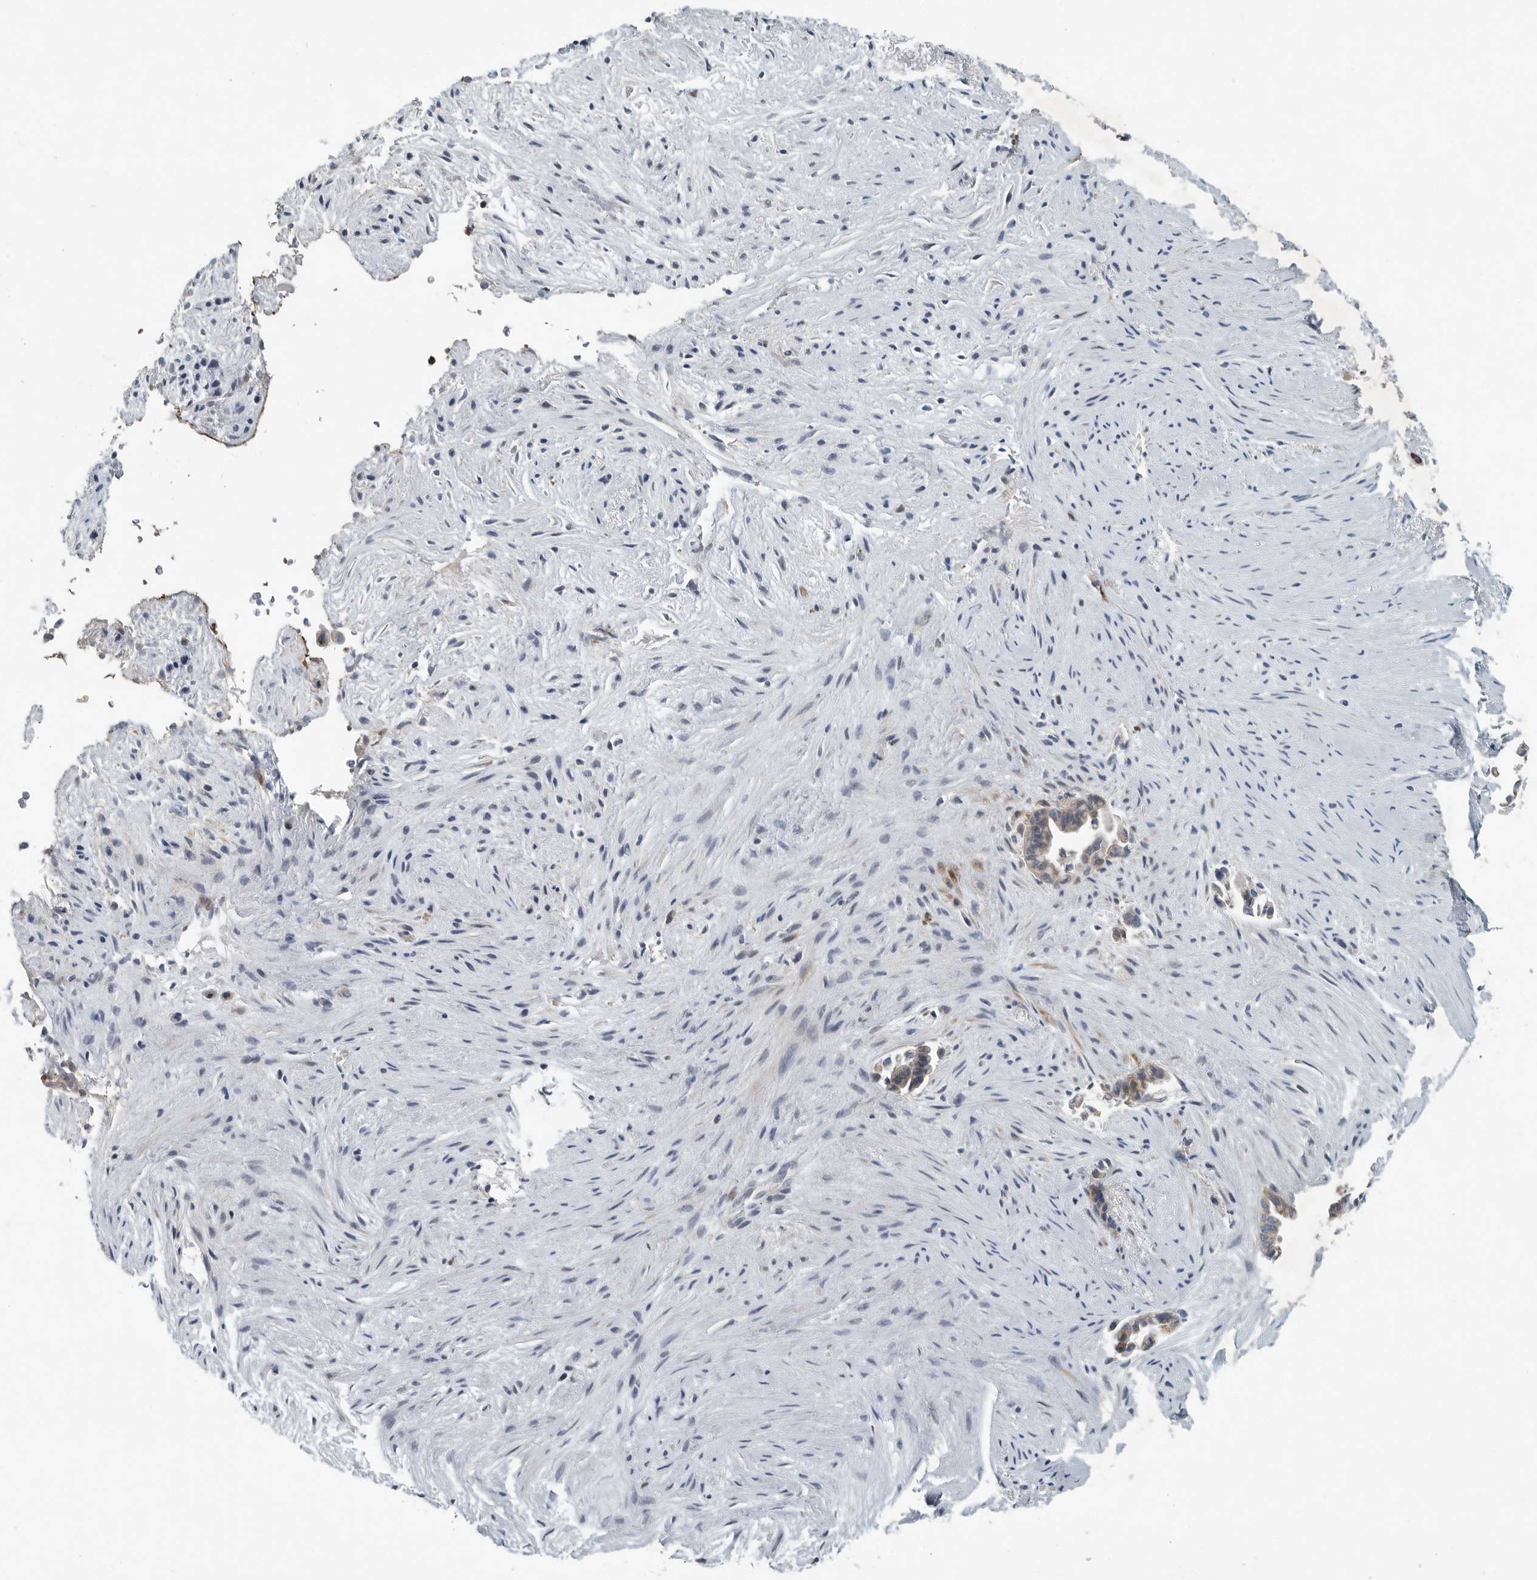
{"staining": {"intensity": "negative", "quantity": "none", "location": "none"}, "tissue": "liver cancer", "cell_type": "Tumor cells", "image_type": "cancer", "snomed": [{"axis": "morphology", "description": "Cholangiocarcinoma"}, {"axis": "topography", "description": "Liver"}], "caption": "Tumor cells show no significant protein positivity in liver cancer.", "gene": "MPP3", "patient": {"sex": "female", "age": 55}}